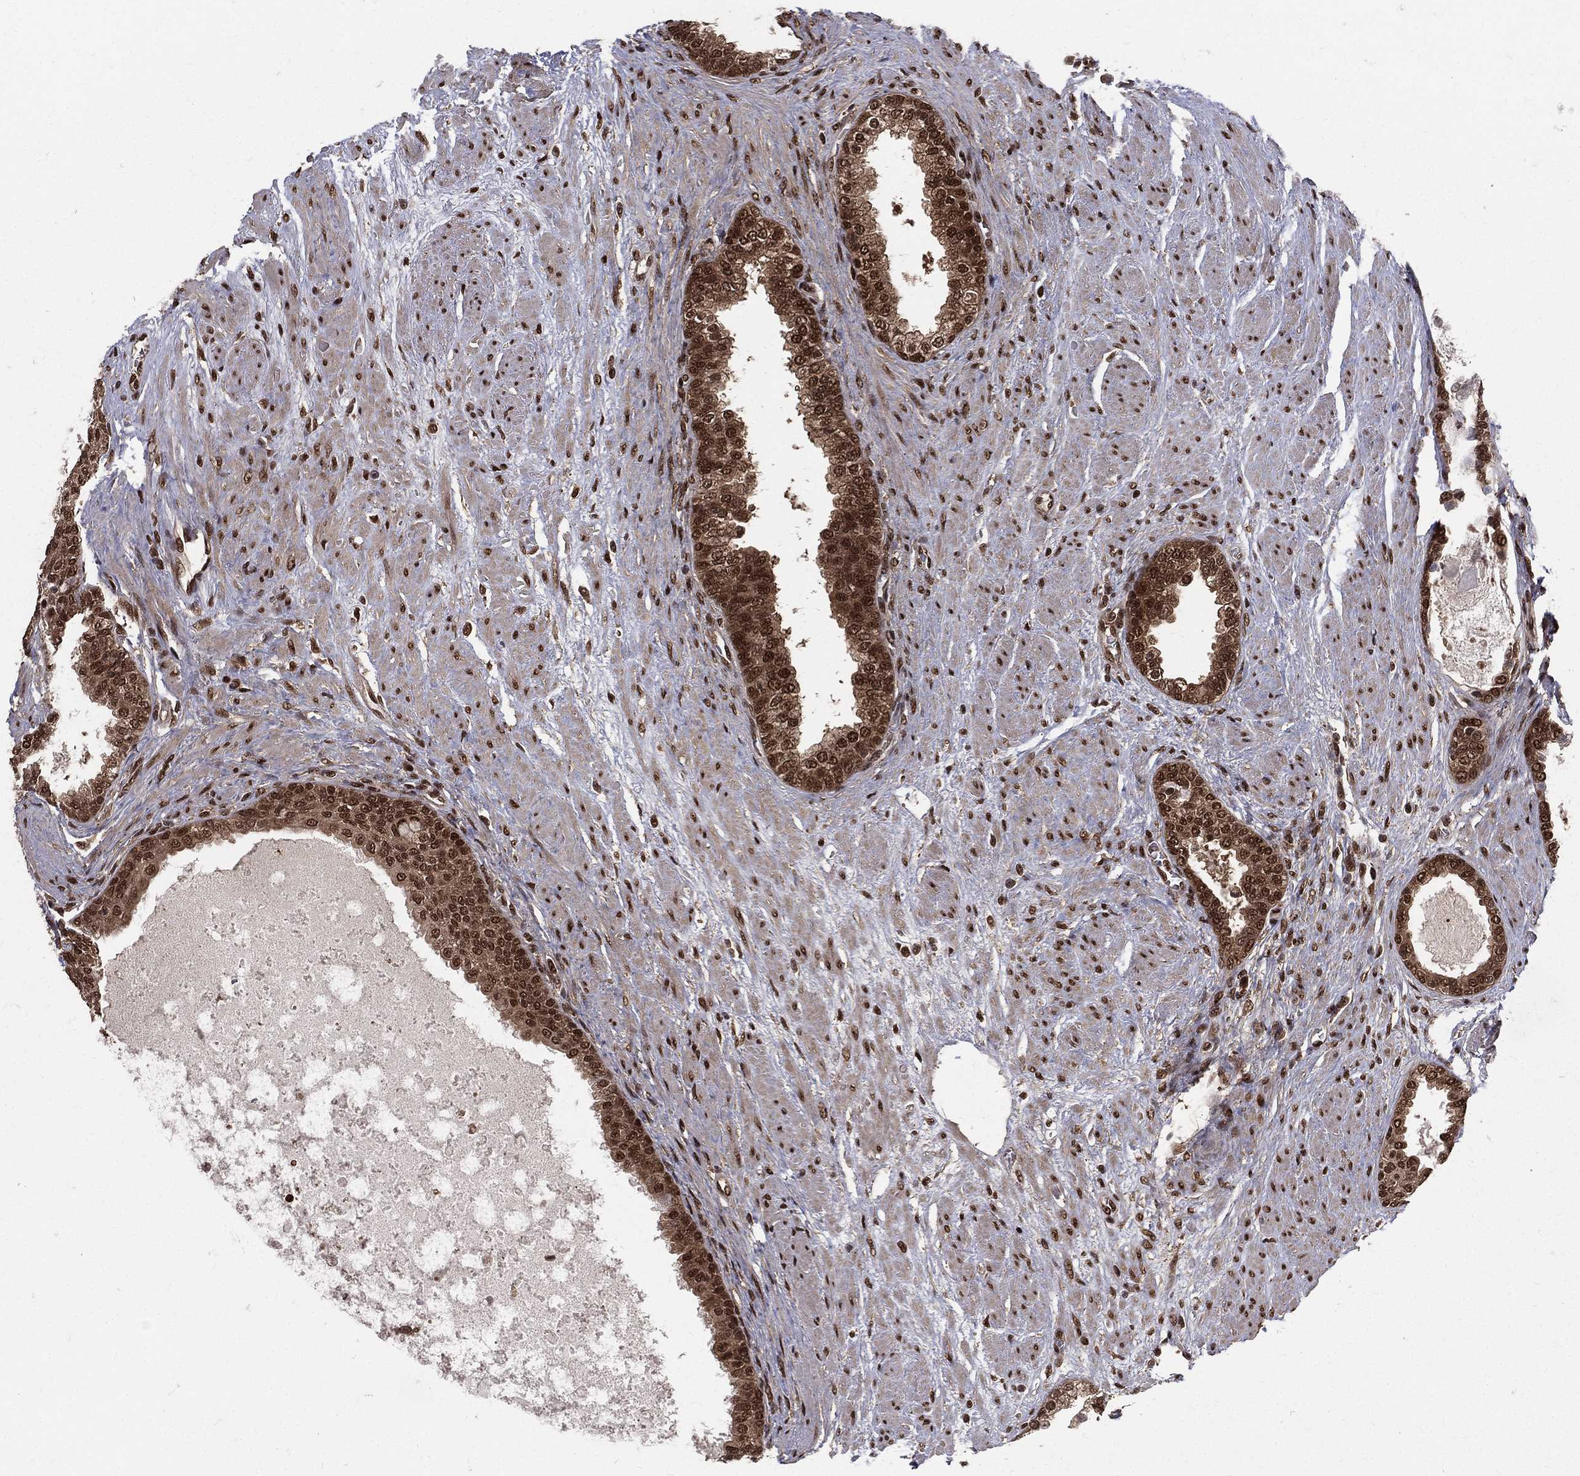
{"staining": {"intensity": "strong", "quantity": ">75%", "location": "nuclear"}, "tissue": "prostate cancer", "cell_type": "Tumor cells", "image_type": "cancer", "snomed": [{"axis": "morphology", "description": "Adenocarcinoma, NOS"}, {"axis": "topography", "description": "Prostate and seminal vesicle, NOS"}, {"axis": "topography", "description": "Prostate"}], "caption": "Immunohistochemistry (IHC) image of neoplastic tissue: human prostate cancer stained using IHC exhibits high levels of strong protein expression localized specifically in the nuclear of tumor cells, appearing as a nuclear brown color.", "gene": "COPS4", "patient": {"sex": "male", "age": 62}}